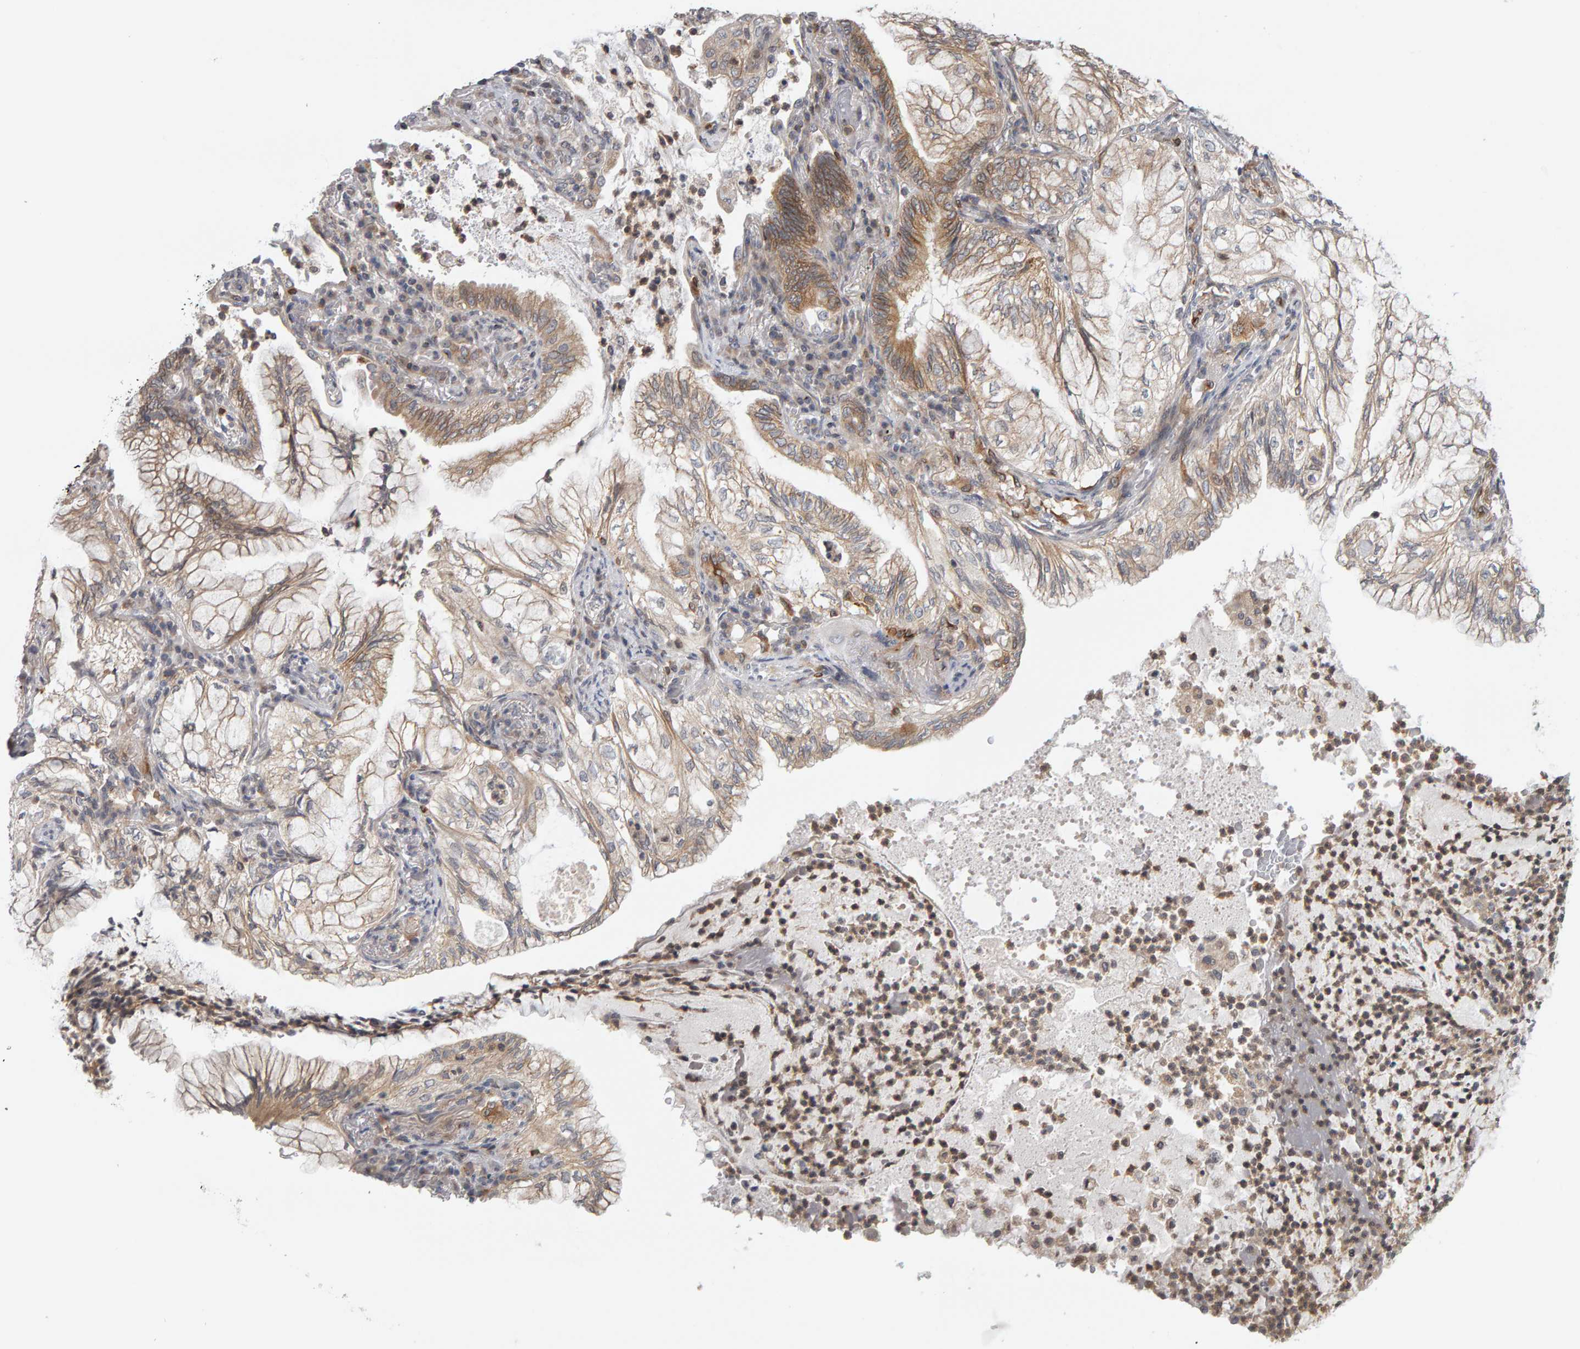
{"staining": {"intensity": "weak", "quantity": ">75%", "location": "cytoplasmic/membranous"}, "tissue": "lung cancer", "cell_type": "Tumor cells", "image_type": "cancer", "snomed": [{"axis": "morphology", "description": "Adenocarcinoma, NOS"}, {"axis": "topography", "description": "Lung"}], "caption": "Weak cytoplasmic/membranous staining is appreciated in about >75% of tumor cells in lung cancer.", "gene": "MSRA", "patient": {"sex": "female", "age": 70}}